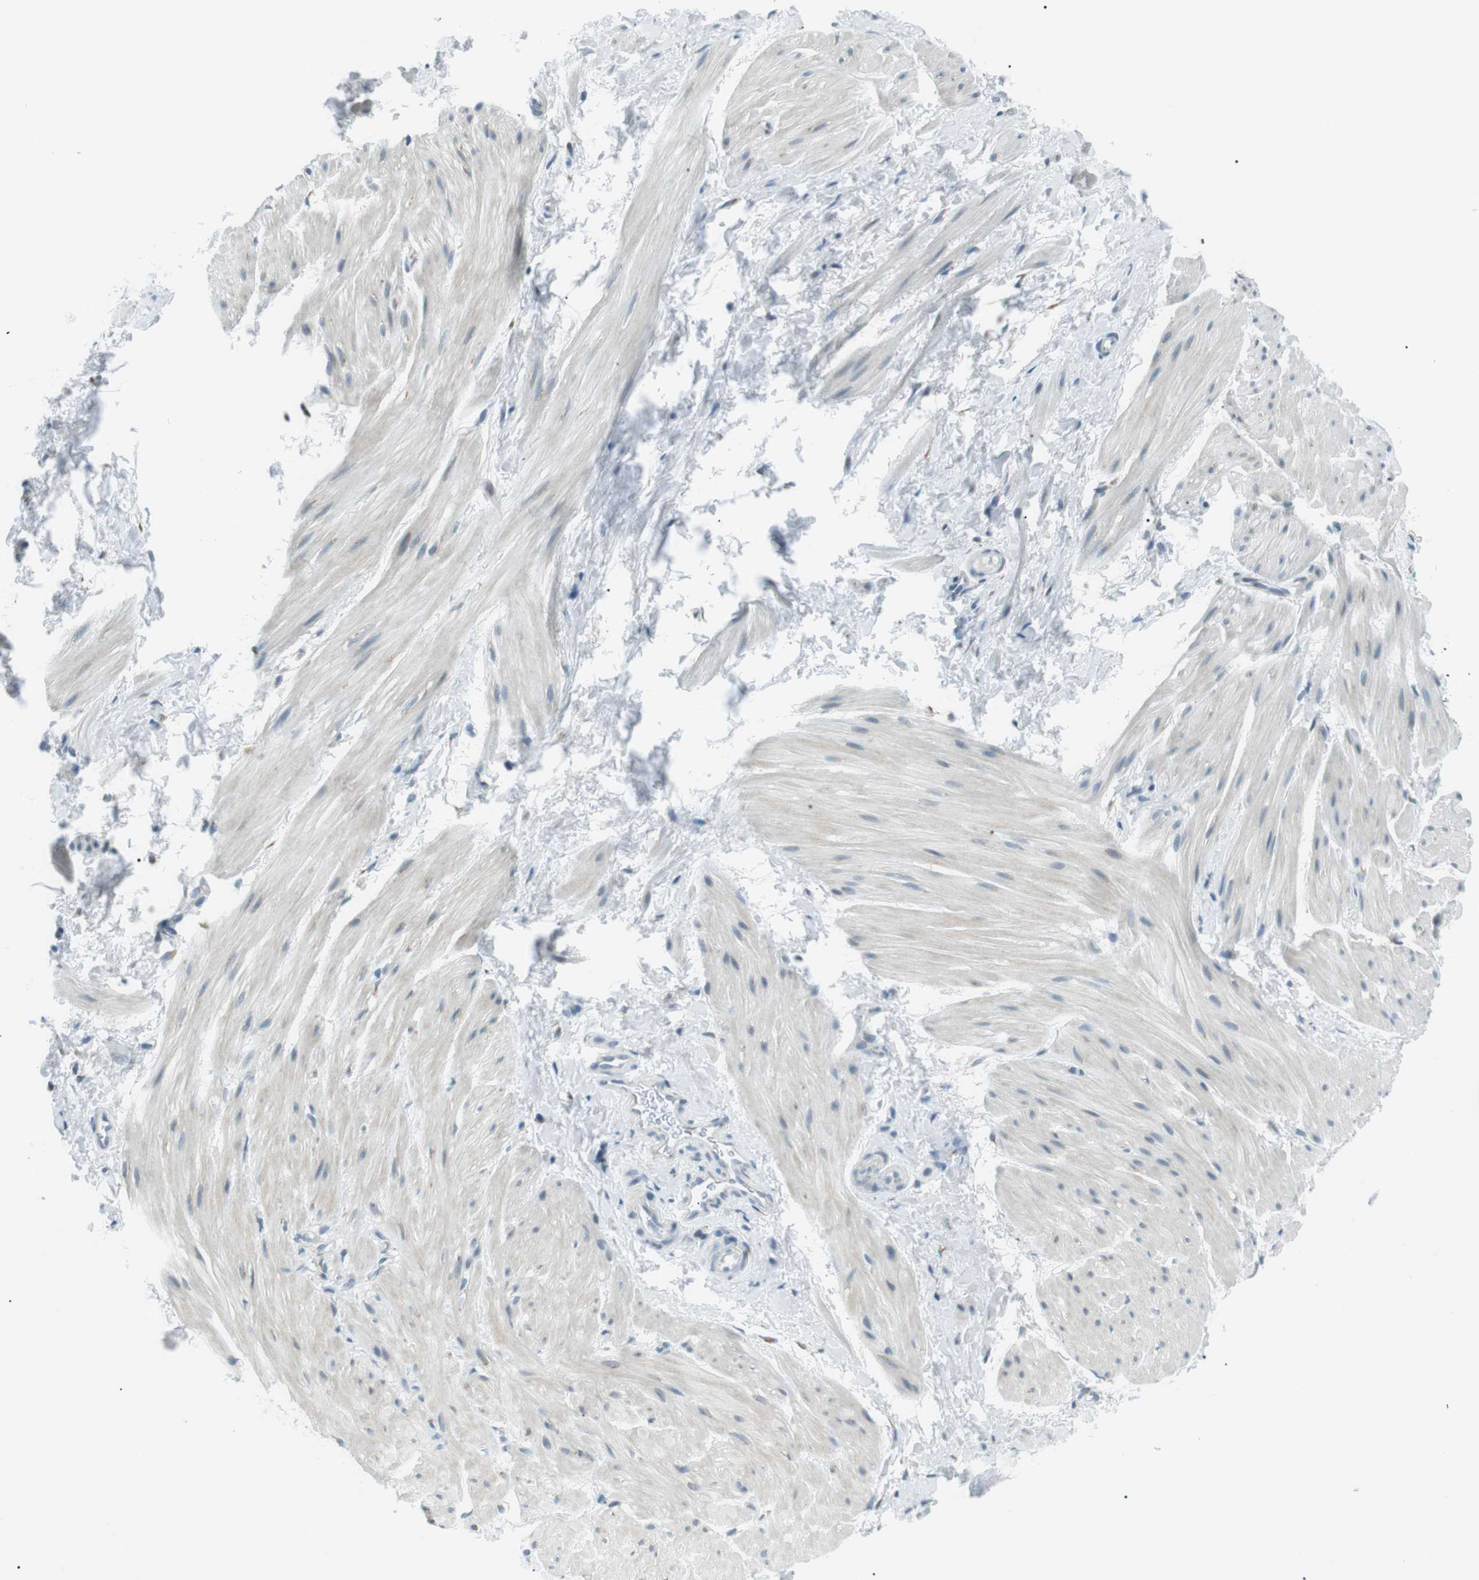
{"staining": {"intensity": "negative", "quantity": "none", "location": "none"}, "tissue": "smooth muscle", "cell_type": "Smooth muscle cells", "image_type": "normal", "snomed": [{"axis": "morphology", "description": "Normal tissue, NOS"}, {"axis": "topography", "description": "Smooth muscle"}], "caption": "The micrograph reveals no staining of smooth muscle cells in benign smooth muscle. (DAB immunohistochemistry with hematoxylin counter stain).", "gene": "ENSG00000289724", "patient": {"sex": "male", "age": 16}}